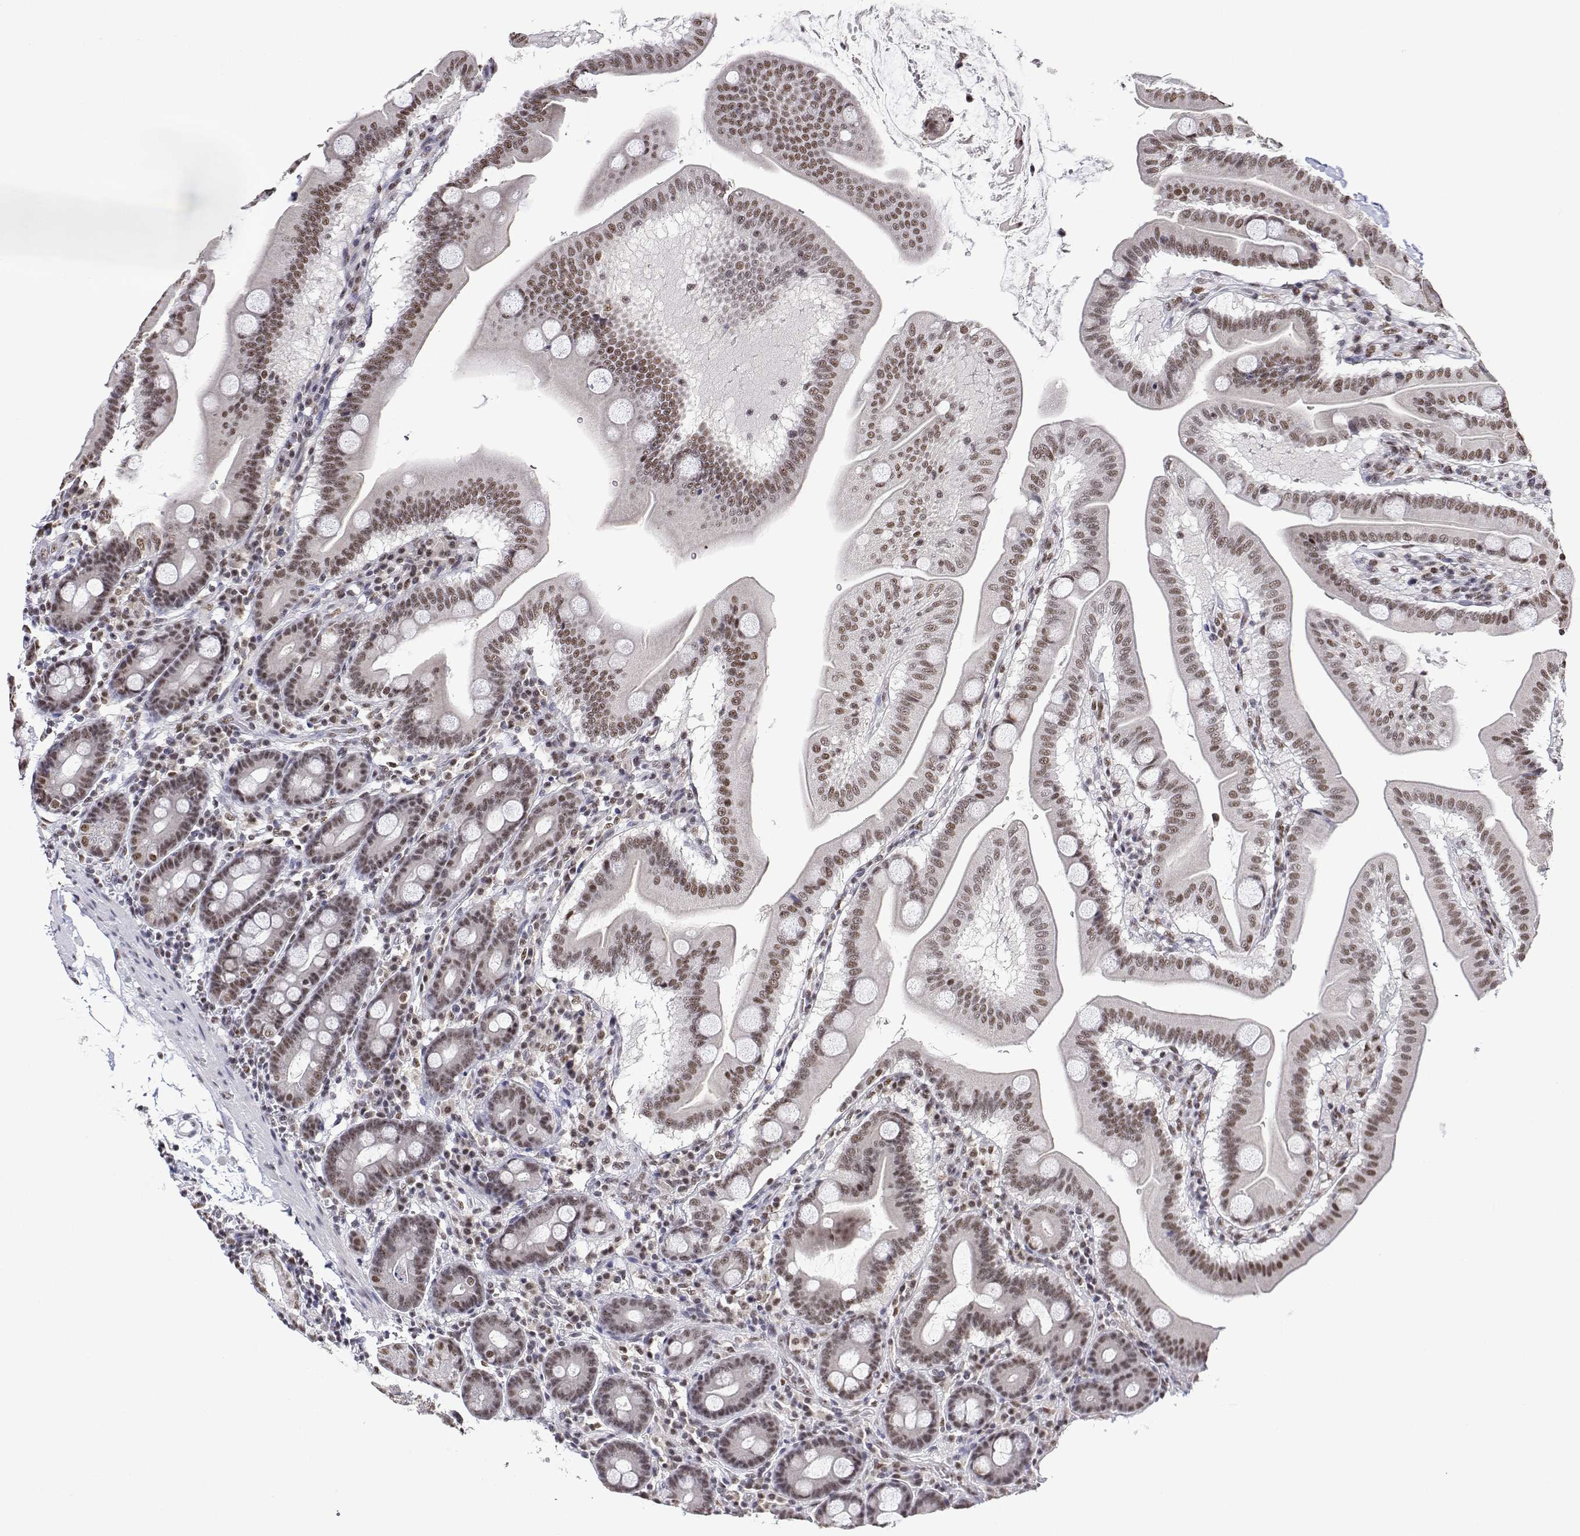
{"staining": {"intensity": "moderate", "quantity": ">75%", "location": "nuclear"}, "tissue": "duodenum", "cell_type": "Glandular cells", "image_type": "normal", "snomed": [{"axis": "morphology", "description": "Normal tissue, NOS"}, {"axis": "topography", "description": "Pancreas"}, {"axis": "topography", "description": "Duodenum"}], "caption": "This image shows normal duodenum stained with immunohistochemistry (IHC) to label a protein in brown. The nuclear of glandular cells show moderate positivity for the protein. Nuclei are counter-stained blue.", "gene": "ADAR", "patient": {"sex": "male", "age": 59}}